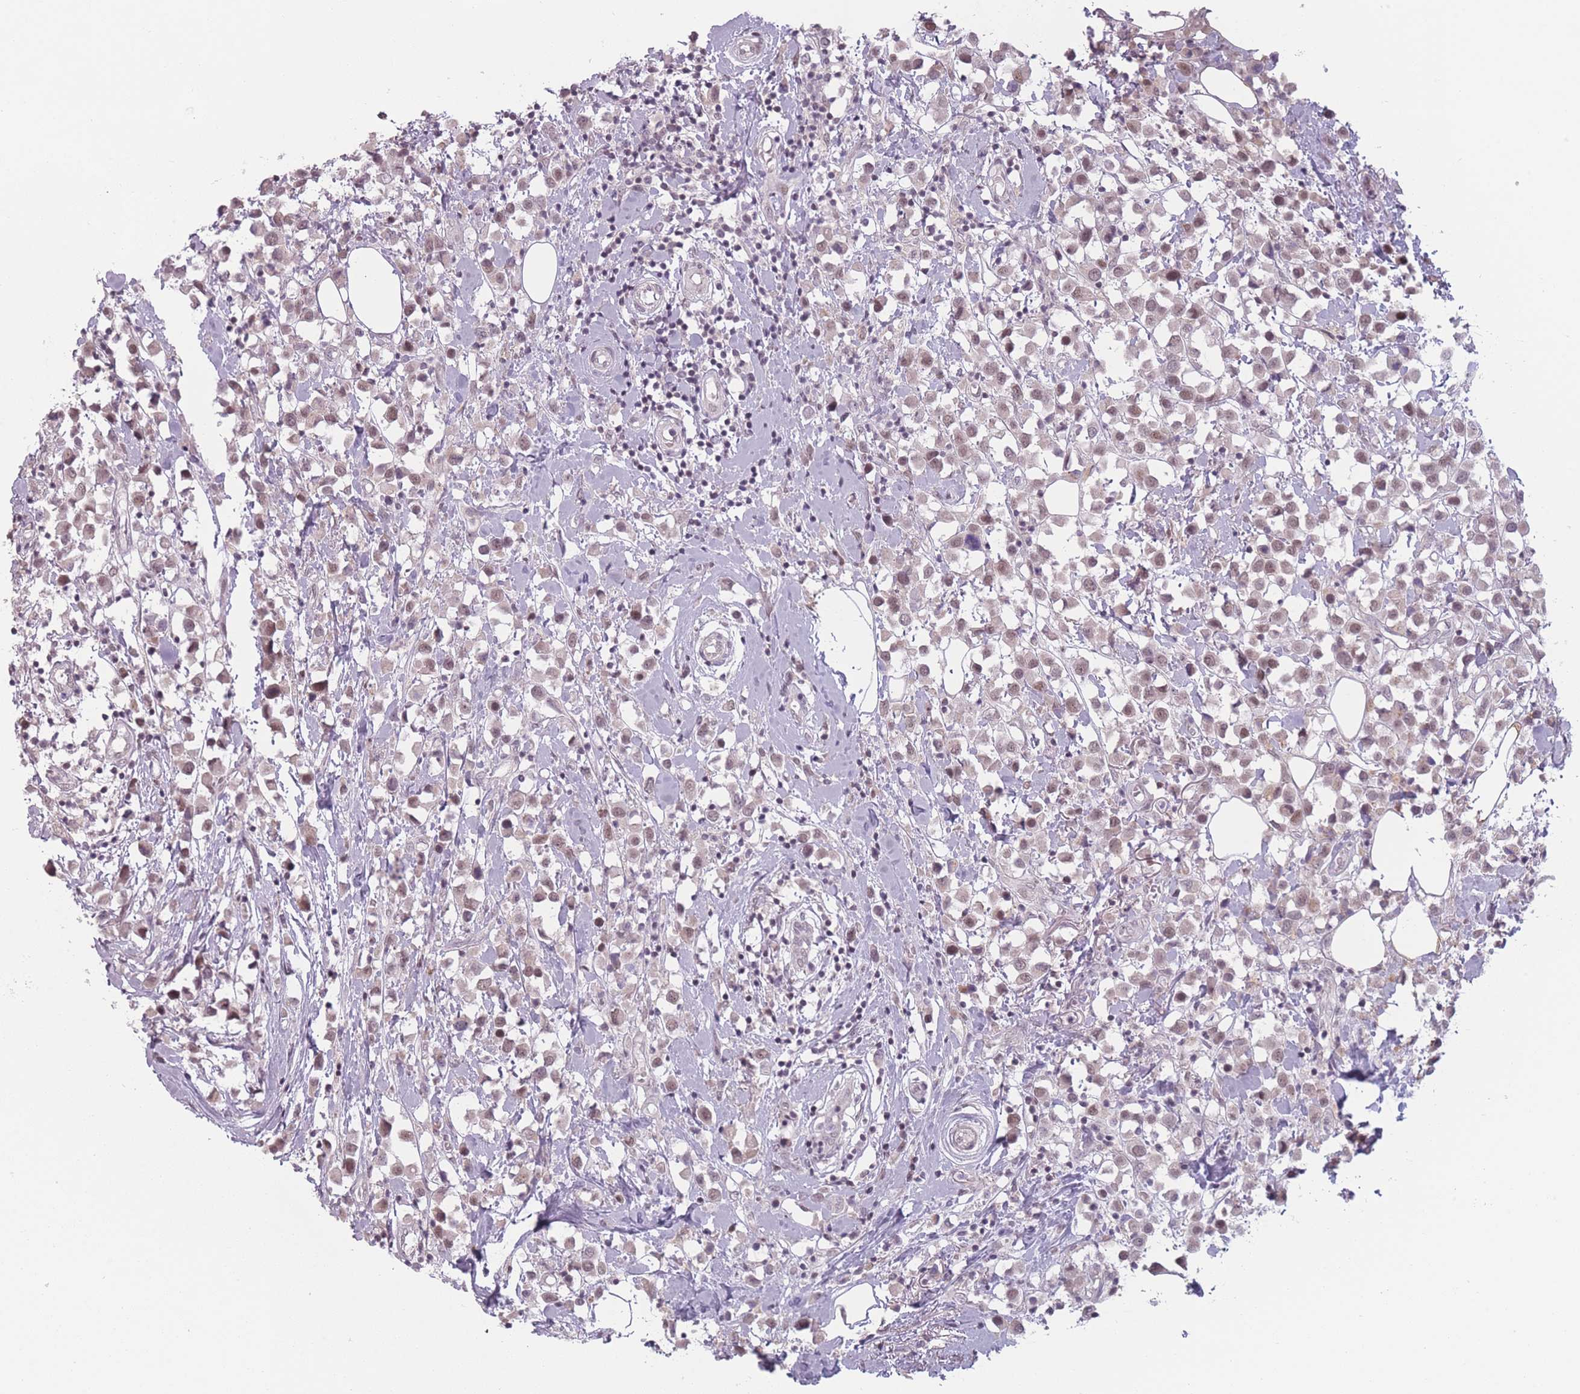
{"staining": {"intensity": "weak", "quantity": ">75%", "location": "nuclear"}, "tissue": "breast cancer", "cell_type": "Tumor cells", "image_type": "cancer", "snomed": [{"axis": "morphology", "description": "Duct carcinoma"}, {"axis": "topography", "description": "Breast"}], "caption": "Immunohistochemistry (IHC) (DAB) staining of human intraductal carcinoma (breast) reveals weak nuclear protein positivity in approximately >75% of tumor cells.", "gene": "OR10C1", "patient": {"sex": "female", "age": 61}}